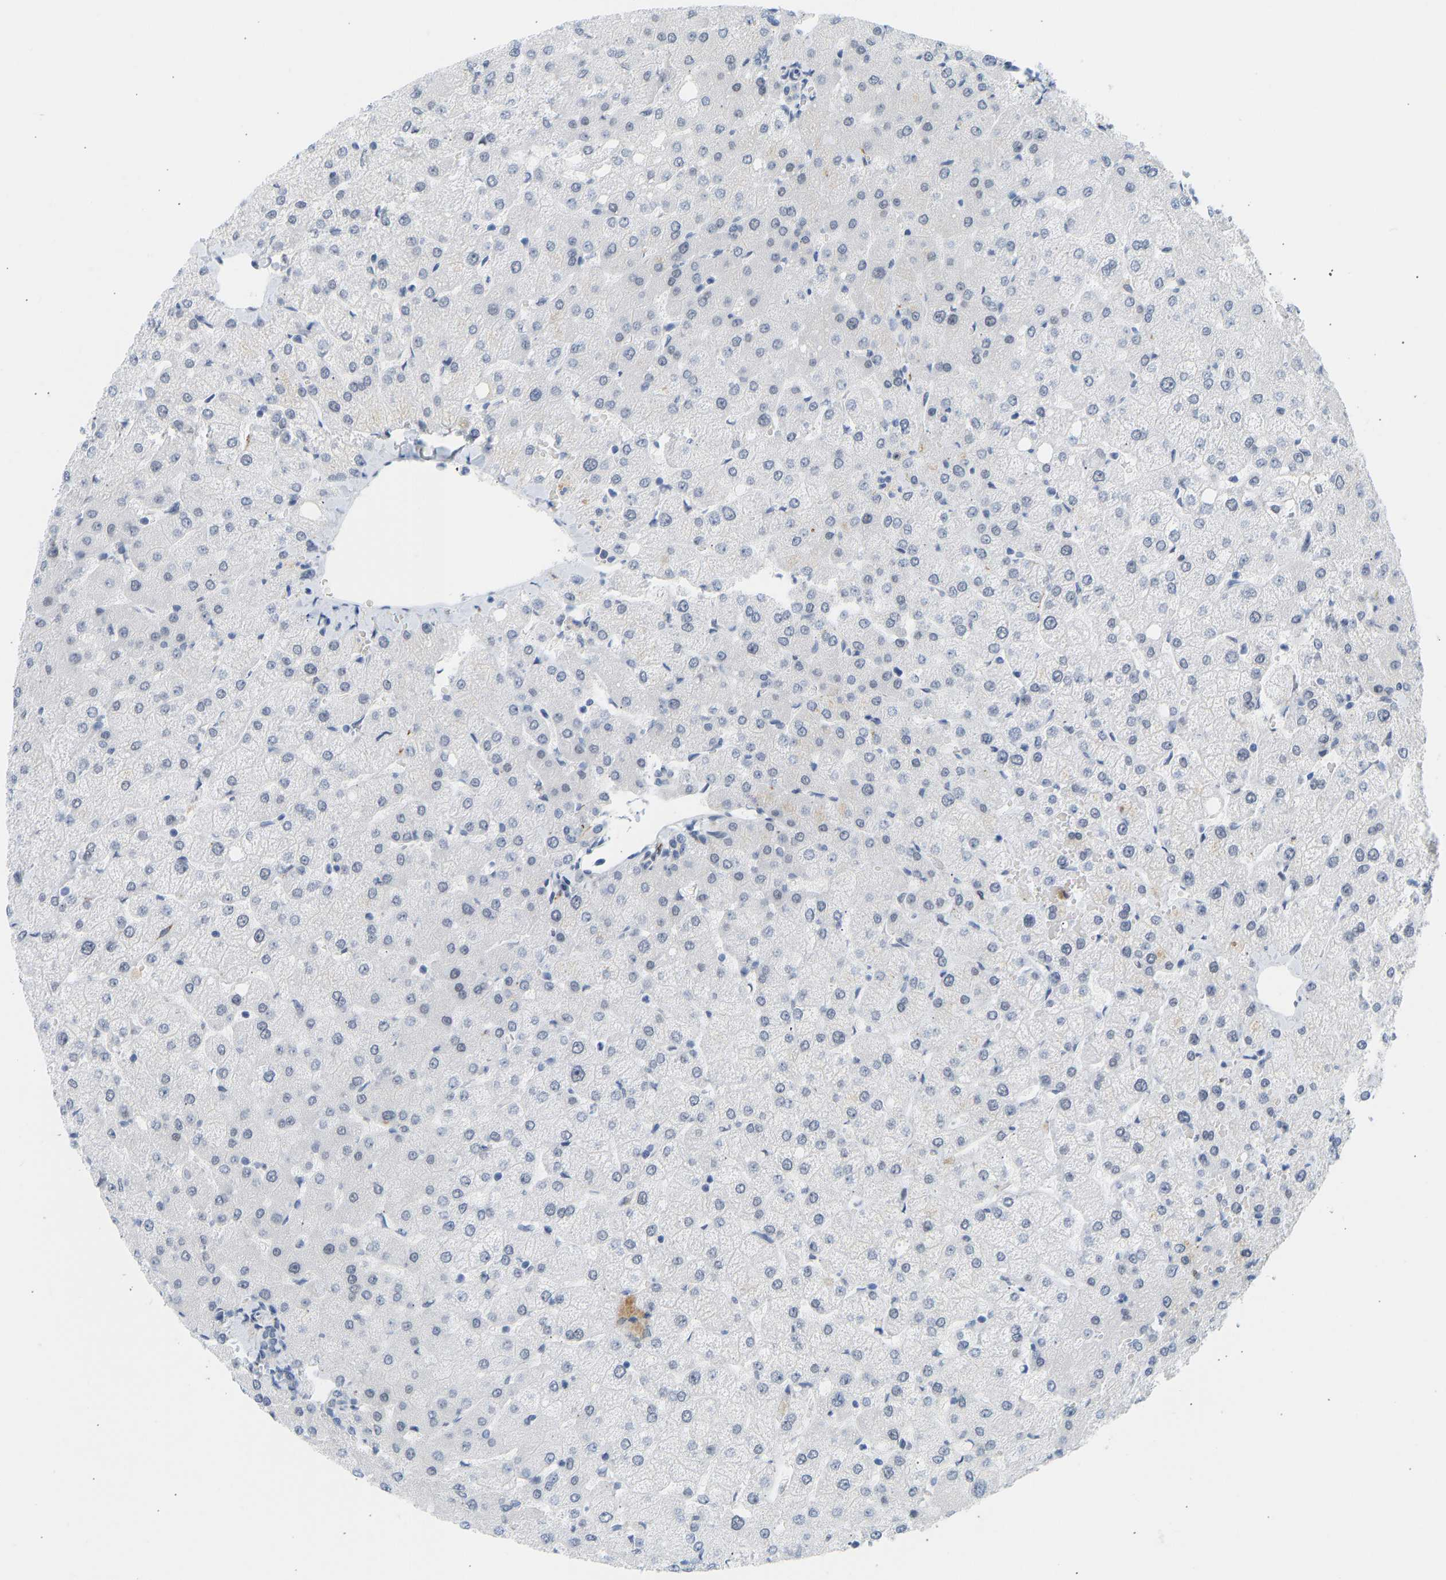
{"staining": {"intensity": "negative", "quantity": "none", "location": "none"}, "tissue": "liver", "cell_type": "Cholangiocytes", "image_type": "normal", "snomed": [{"axis": "morphology", "description": "Normal tissue, NOS"}, {"axis": "topography", "description": "Liver"}], "caption": "An IHC histopathology image of benign liver is shown. There is no staining in cholangiocytes of liver.", "gene": "BAG1", "patient": {"sex": "female", "age": 54}}